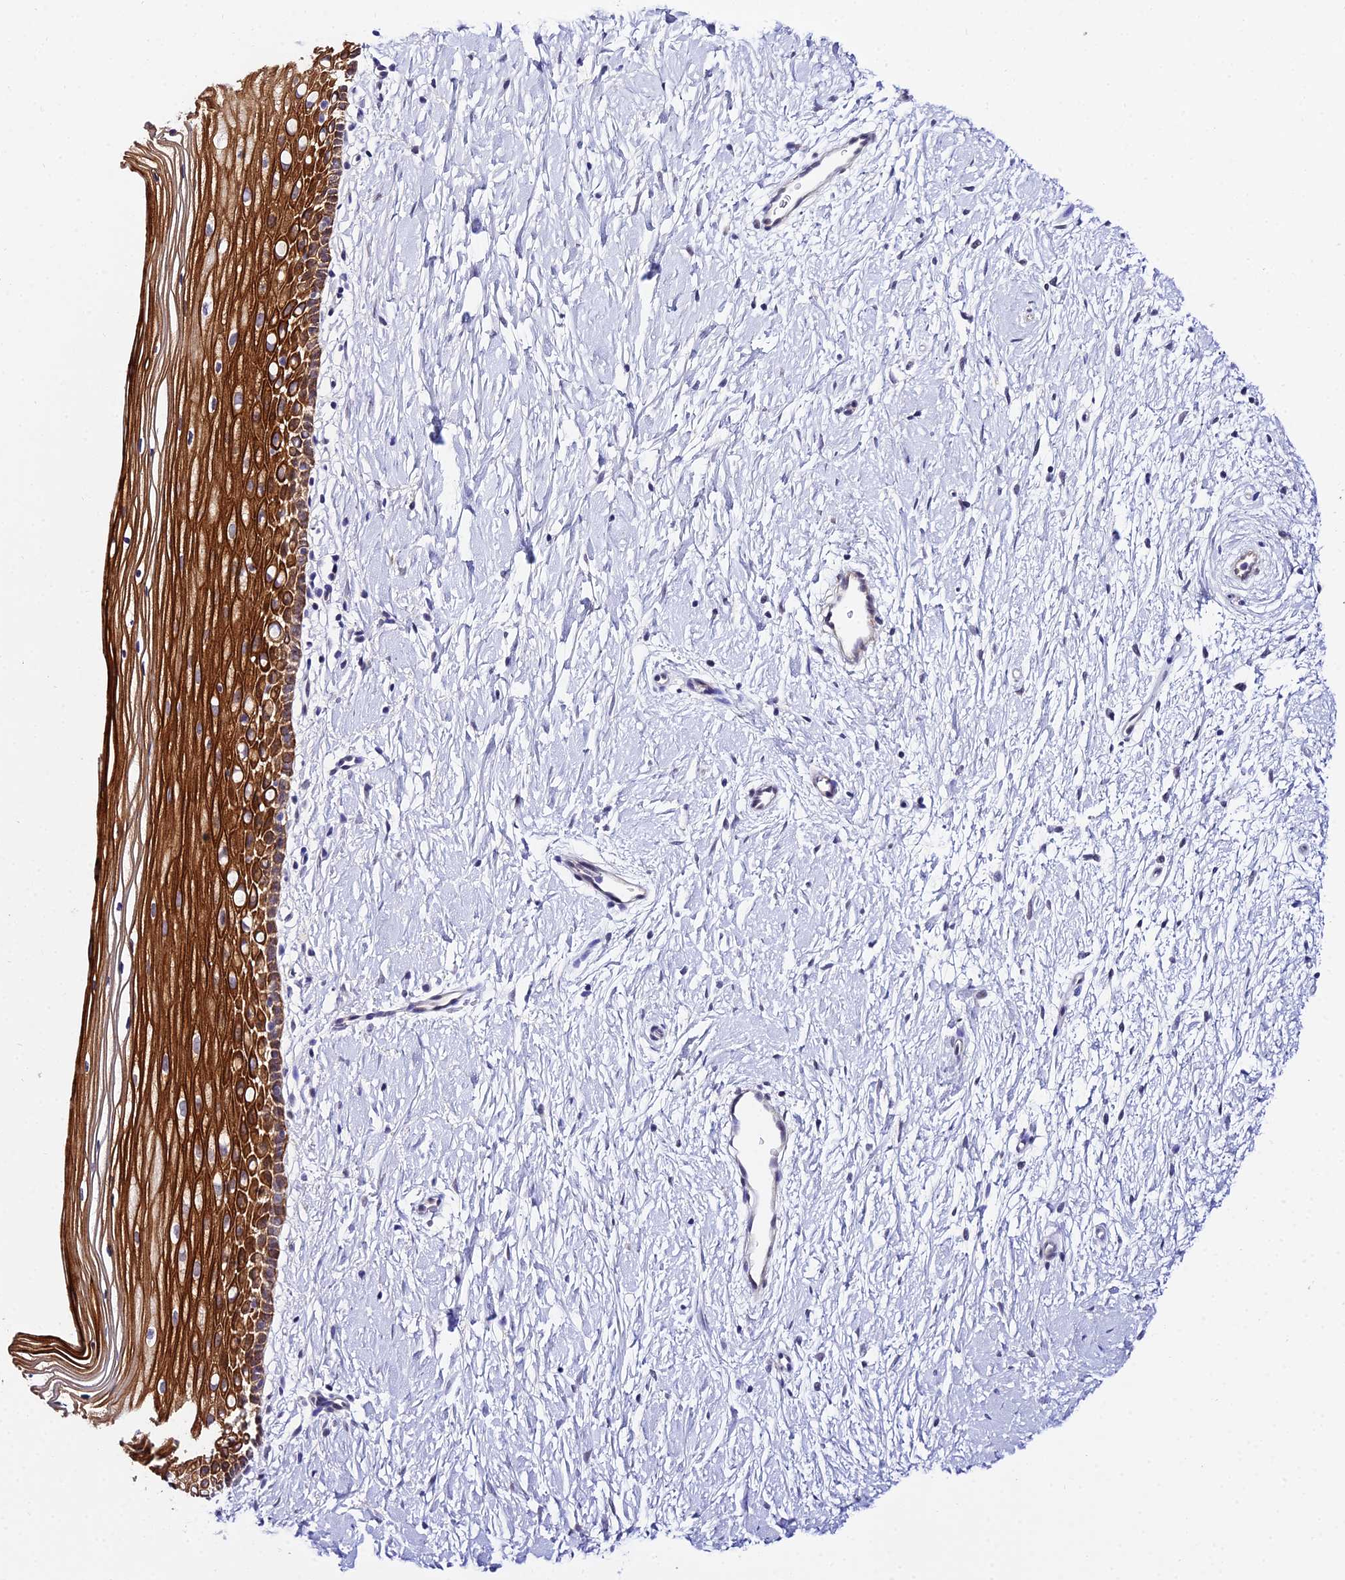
{"staining": {"intensity": "strong", "quantity": ">75%", "location": "cytoplasmic/membranous"}, "tissue": "cervix", "cell_type": "Squamous epithelial cells", "image_type": "normal", "snomed": [{"axis": "morphology", "description": "Normal tissue, NOS"}, {"axis": "topography", "description": "Cervix"}], "caption": "Cervix stained with a brown dye displays strong cytoplasmic/membranous positive positivity in about >75% of squamous epithelial cells.", "gene": "ZNF628", "patient": {"sex": "female", "age": 39}}